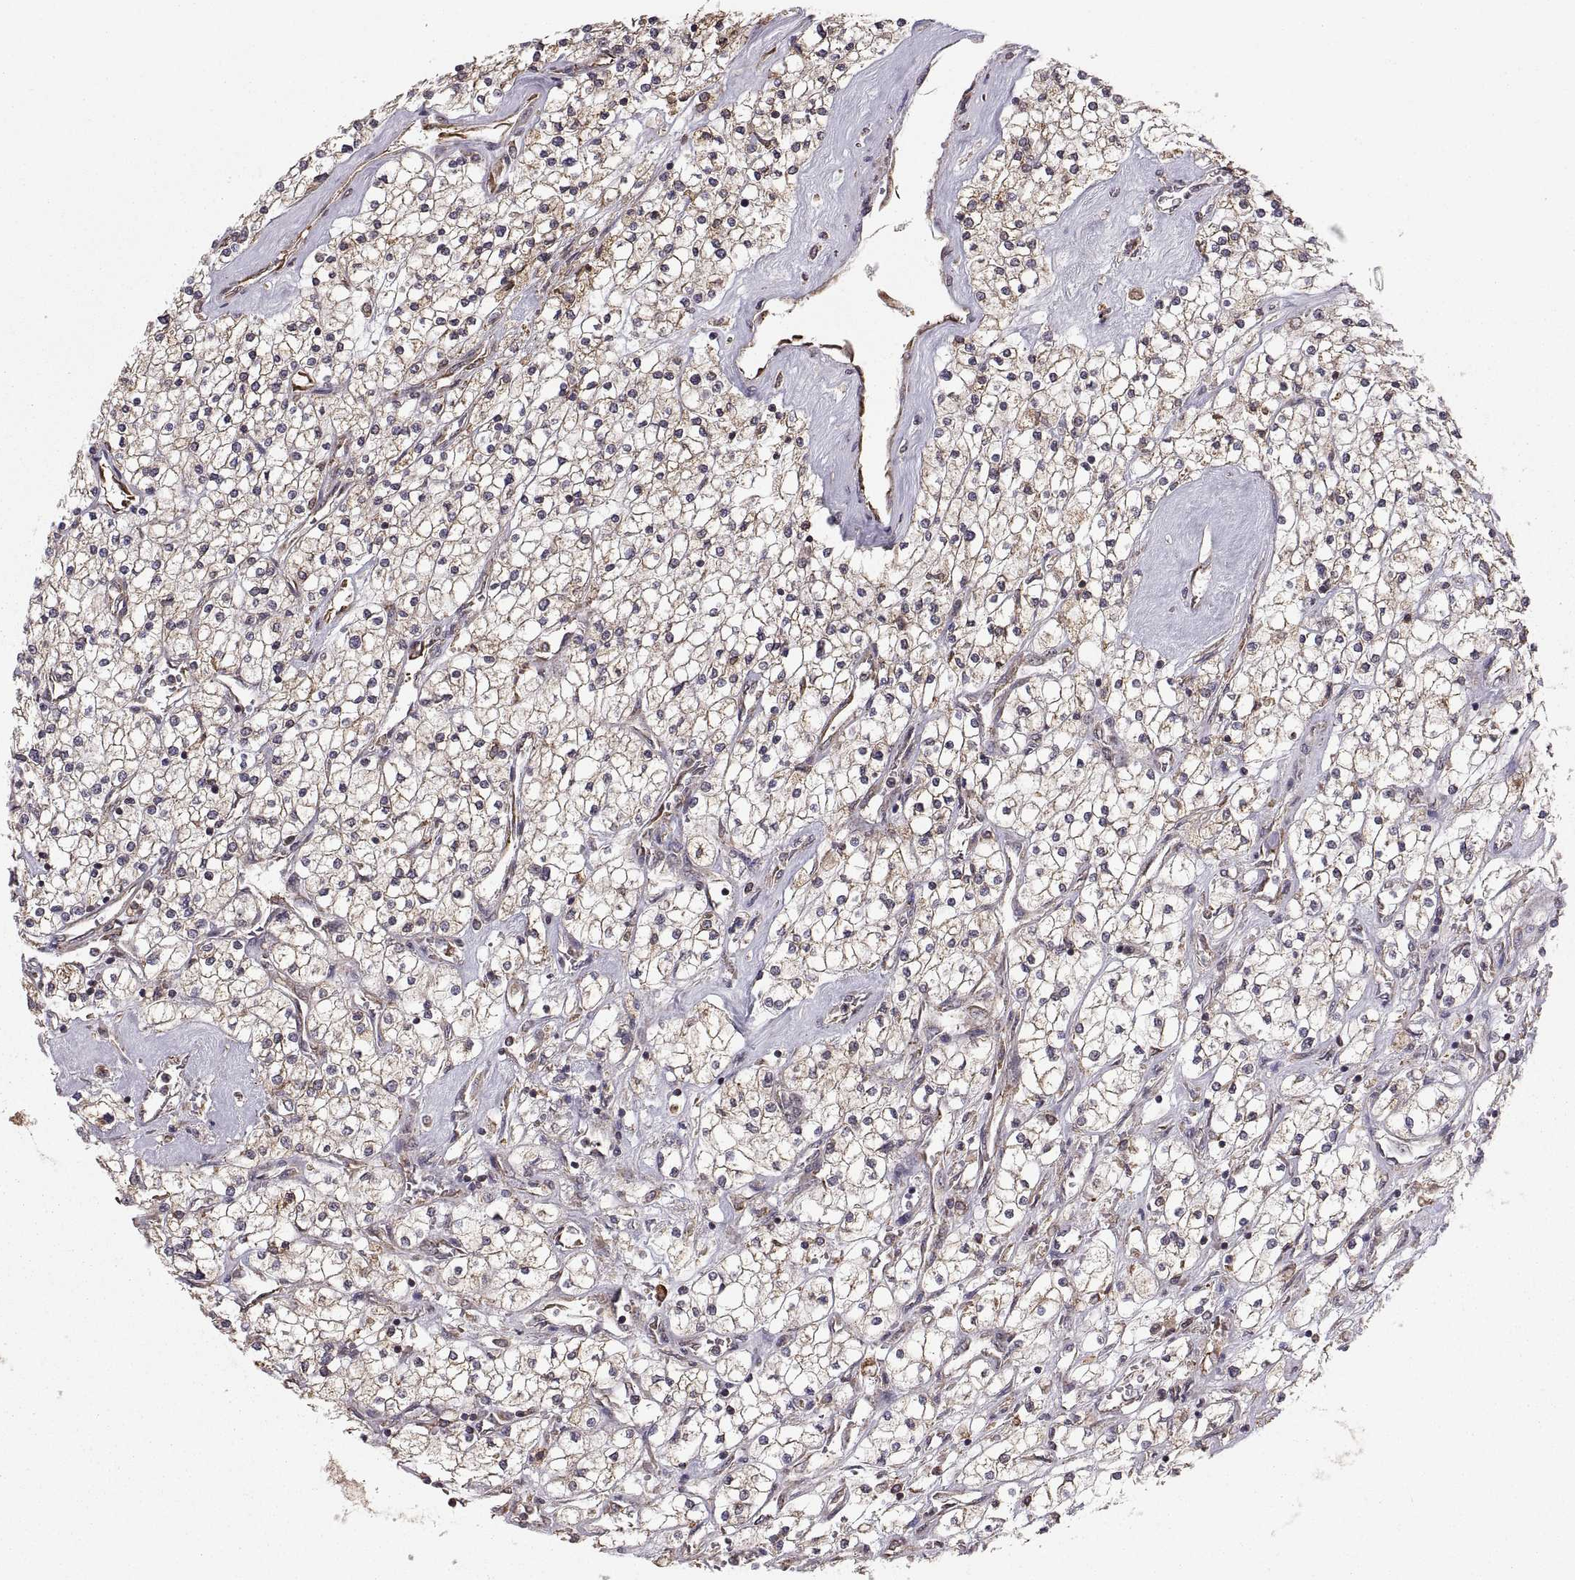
{"staining": {"intensity": "moderate", "quantity": "<25%", "location": "cytoplasmic/membranous"}, "tissue": "renal cancer", "cell_type": "Tumor cells", "image_type": "cancer", "snomed": [{"axis": "morphology", "description": "Adenocarcinoma, NOS"}, {"axis": "topography", "description": "Kidney"}], "caption": "A low amount of moderate cytoplasmic/membranous staining is present in about <25% of tumor cells in adenocarcinoma (renal) tissue. (DAB (3,3'-diaminobenzidine) = brown stain, brightfield microscopy at high magnification).", "gene": "PDIA3", "patient": {"sex": "male", "age": 80}}